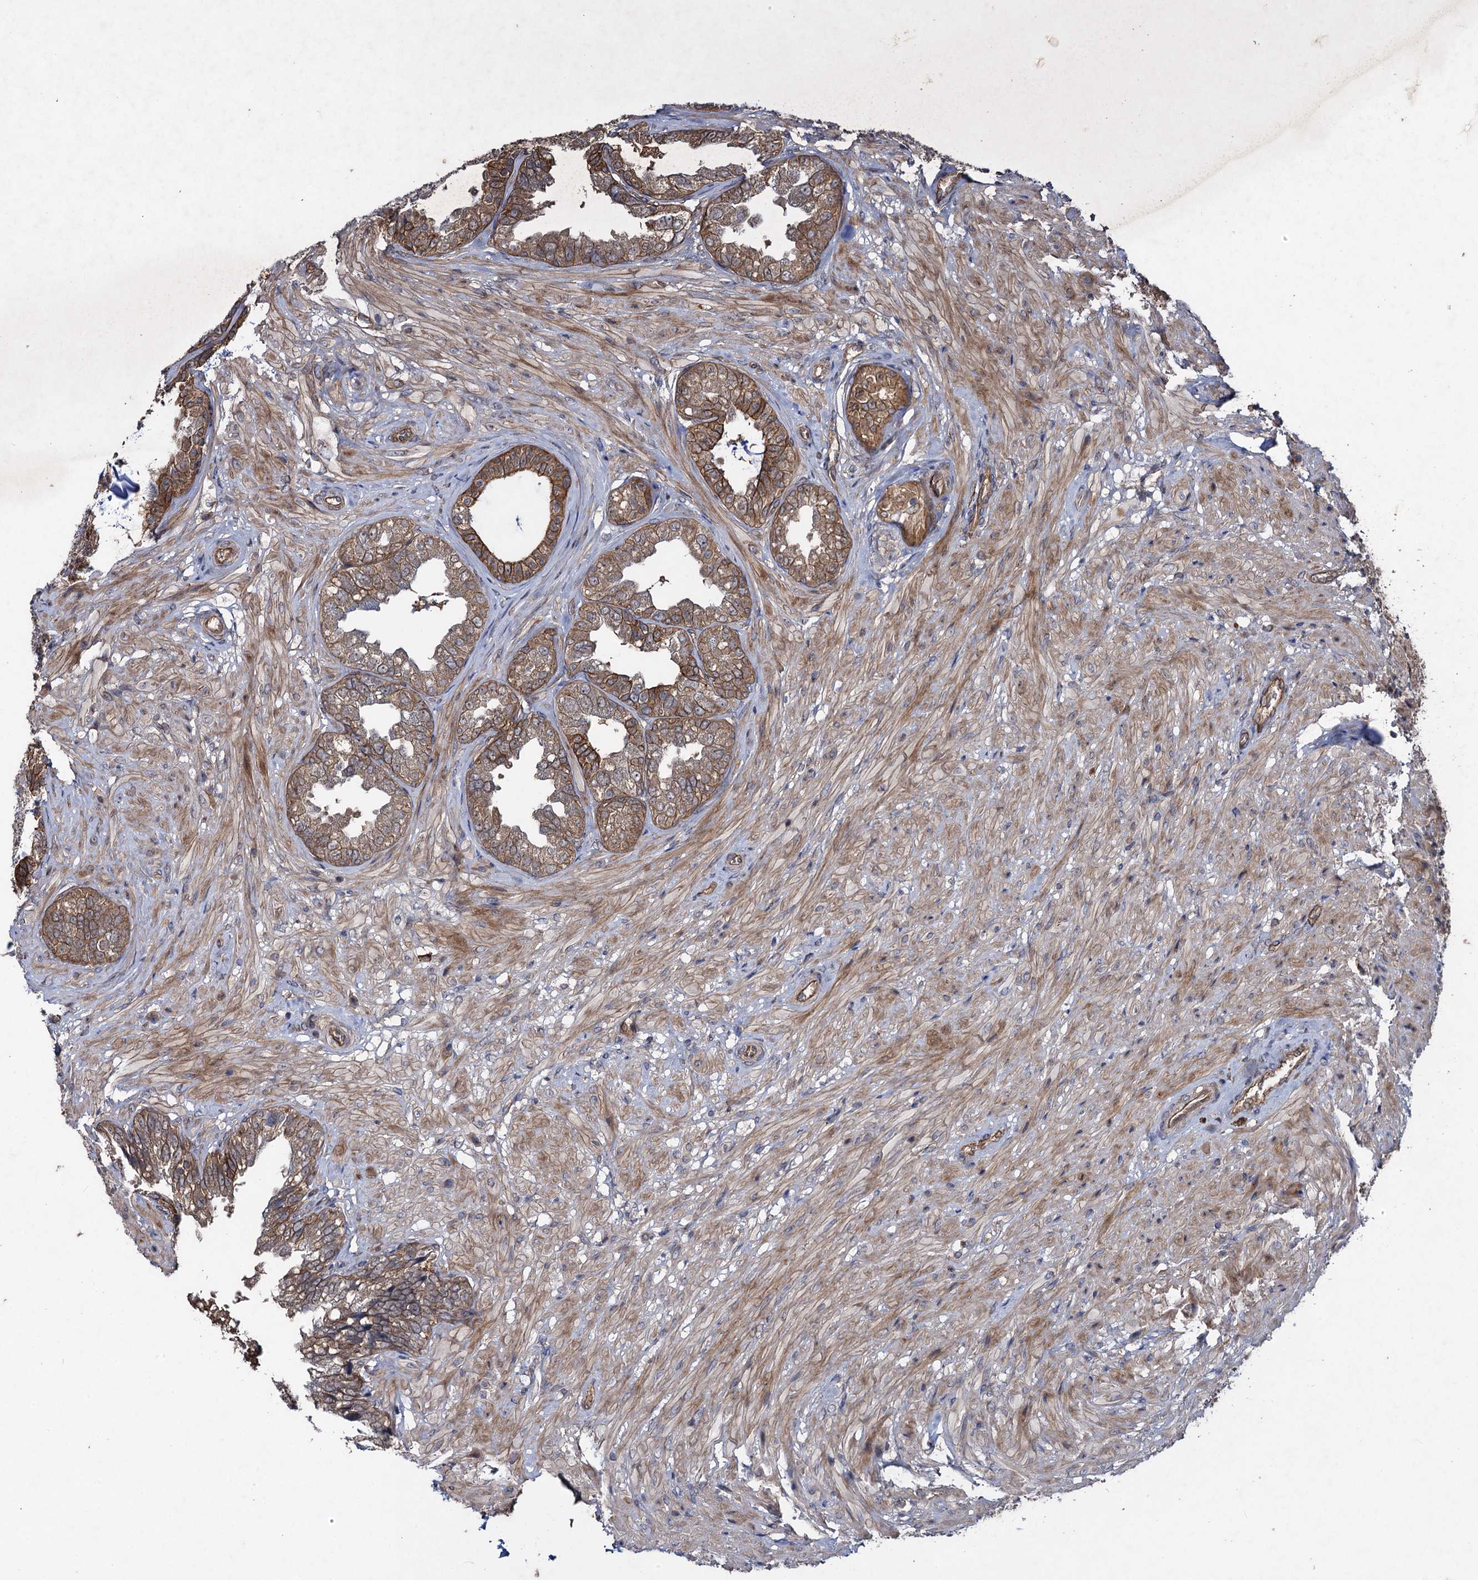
{"staining": {"intensity": "moderate", "quantity": ">75%", "location": "cytoplasmic/membranous"}, "tissue": "seminal vesicle", "cell_type": "Glandular cells", "image_type": "normal", "snomed": [{"axis": "morphology", "description": "Normal tissue, NOS"}, {"axis": "topography", "description": "Seminal veicle"}, {"axis": "topography", "description": "Peripheral nerve tissue"}], "caption": "Unremarkable seminal vesicle was stained to show a protein in brown. There is medium levels of moderate cytoplasmic/membranous staining in approximately >75% of glandular cells.", "gene": "HAUS1", "patient": {"sex": "male", "age": 63}}